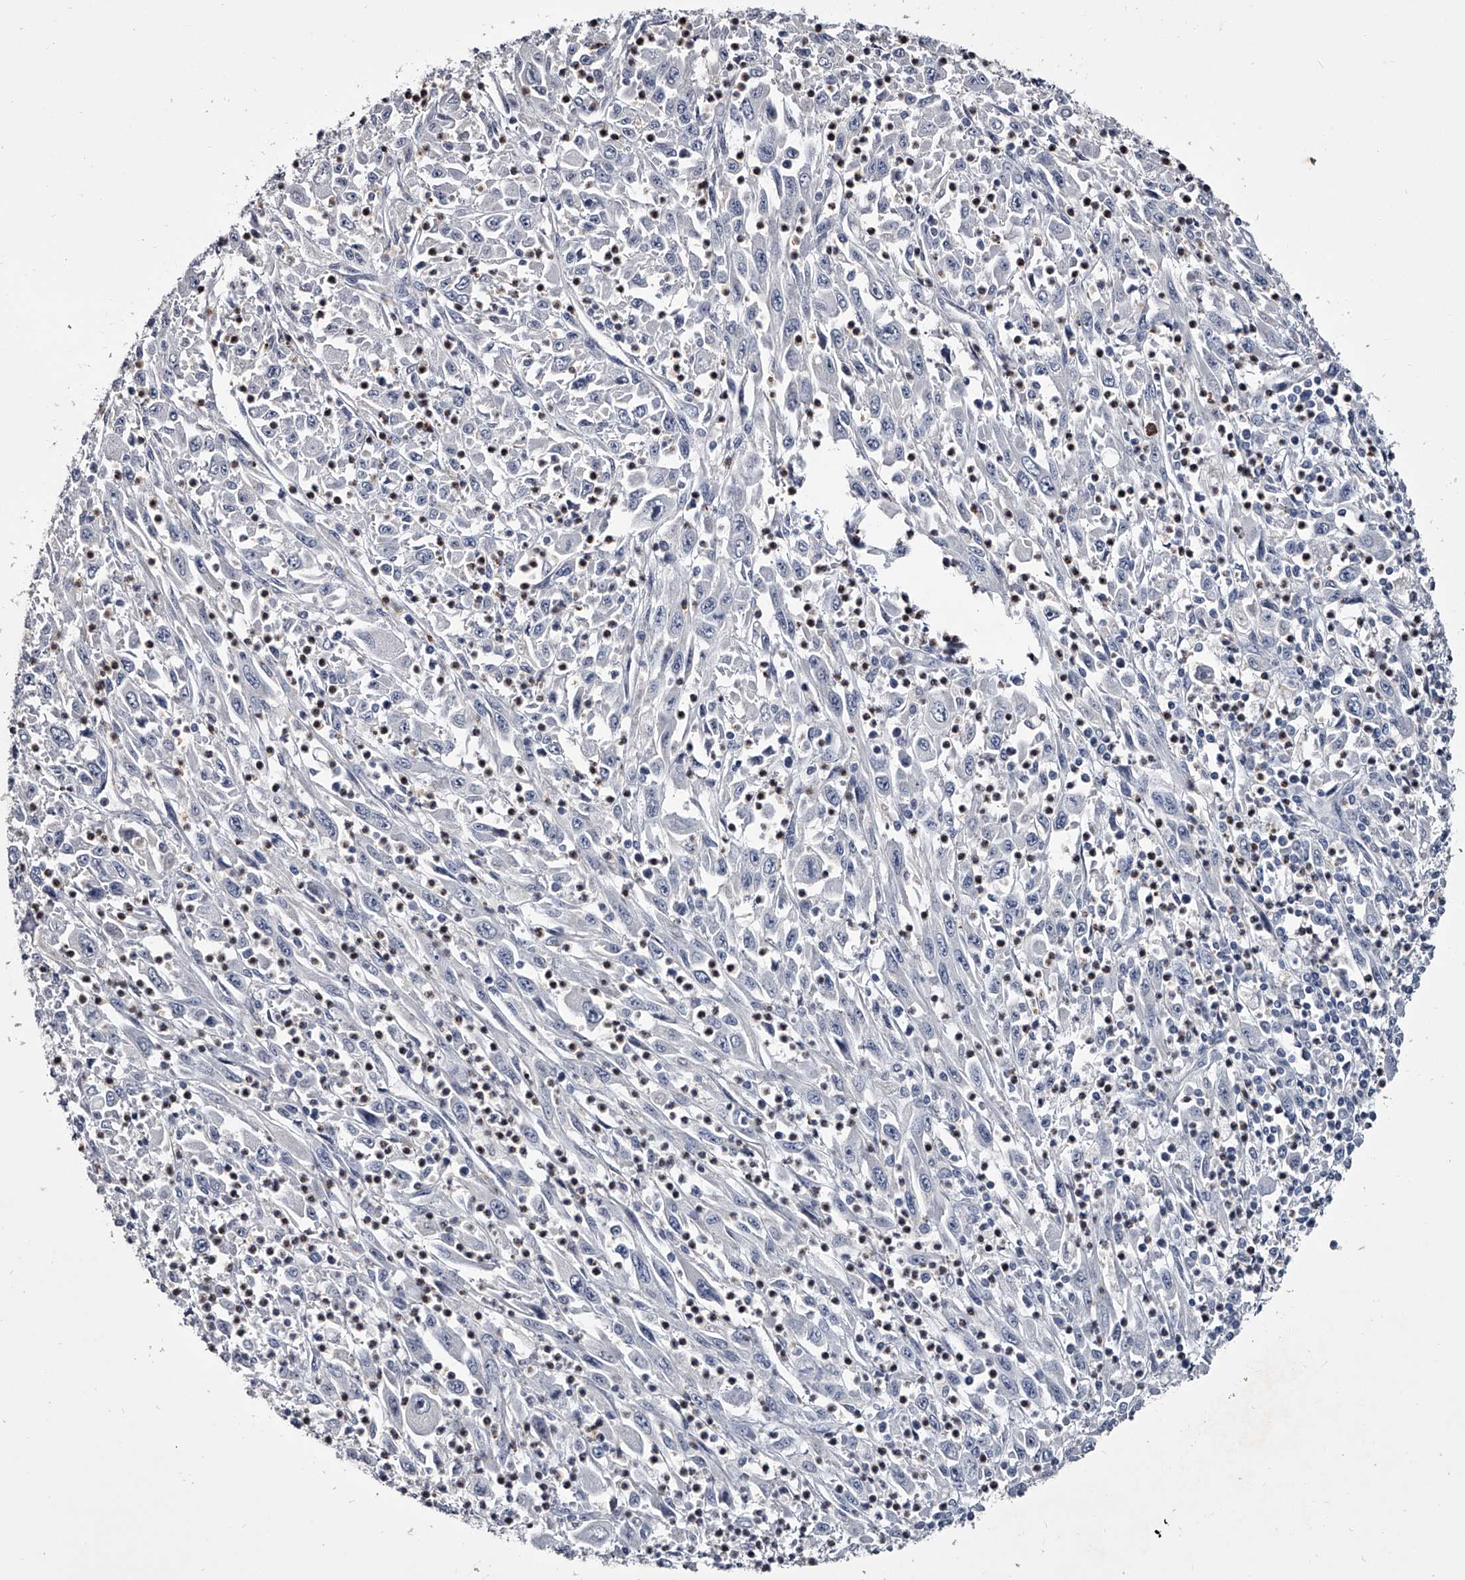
{"staining": {"intensity": "negative", "quantity": "none", "location": "none"}, "tissue": "melanoma", "cell_type": "Tumor cells", "image_type": "cancer", "snomed": [{"axis": "morphology", "description": "Malignant melanoma, Metastatic site"}, {"axis": "topography", "description": "Skin"}], "caption": "A high-resolution histopathology image shows IHC staining of malignant melanoma (metastatic site), which shows no significant positivity in tumor cells.", "gene": "GAPVD1", "patient": {"sex": "female", "age": 56}}